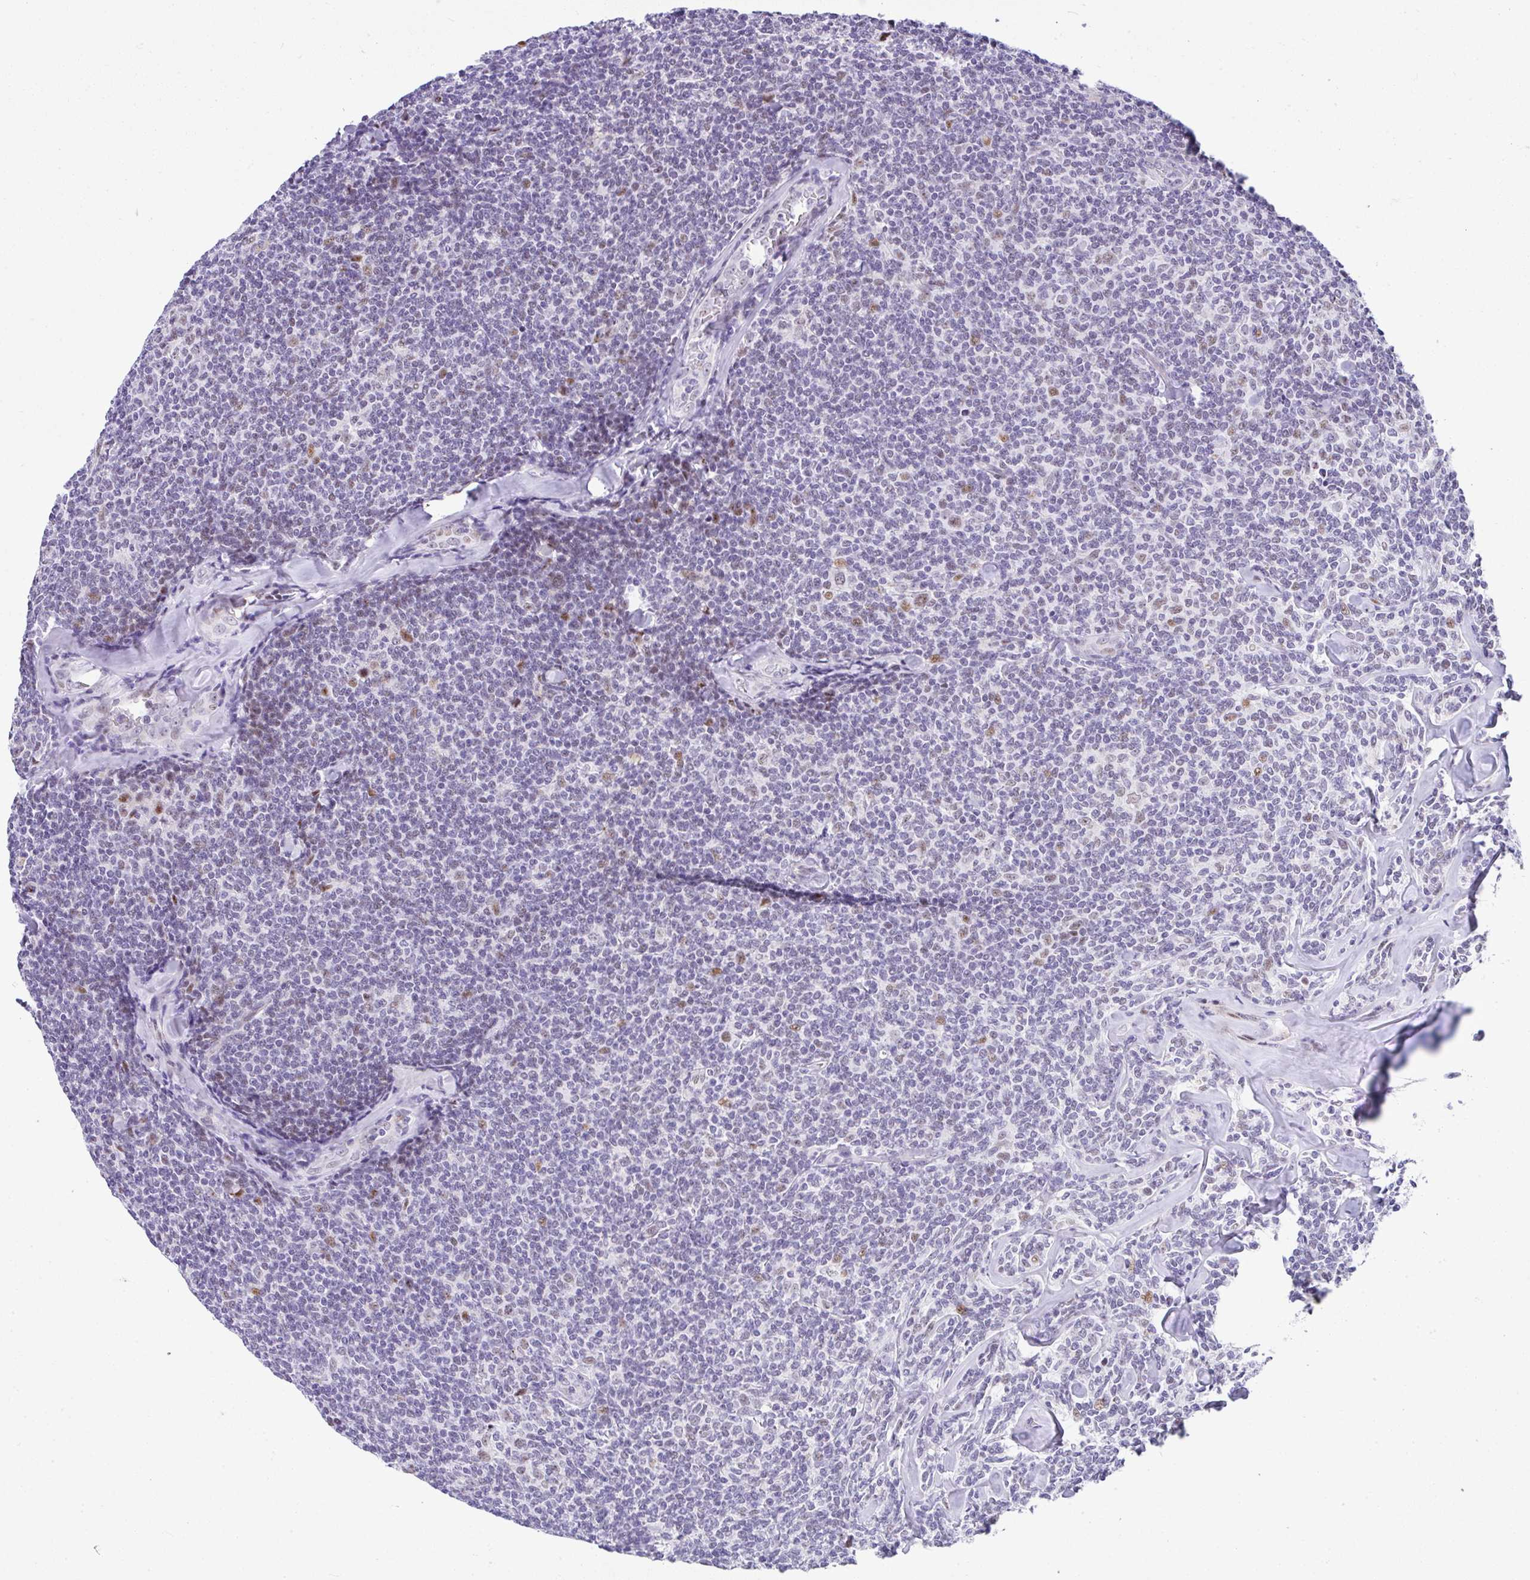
{"staining": {"intensity": "moderate", "quantity": "<25%", "location": "nuclear"}, "tissue": "lymphoma", "cell_type": "Tumor cells", "image_type": "cancer", "snomed": [{"axis": "morphology", "description": "Malignant lymphoma, non-Hodgkin's type, Low grade"}, {"axis": "topography", "description": "Lymph node"}], "caption": "Malignant lymphoma, non-Hodgkin's type (low-grade) stained with immunohistochemistry (IHC) shows moderate nuclear staining in about <25% of tumor cells.", "gene": "NR1D2", "patient": {"sex": "female", "age": 56}}